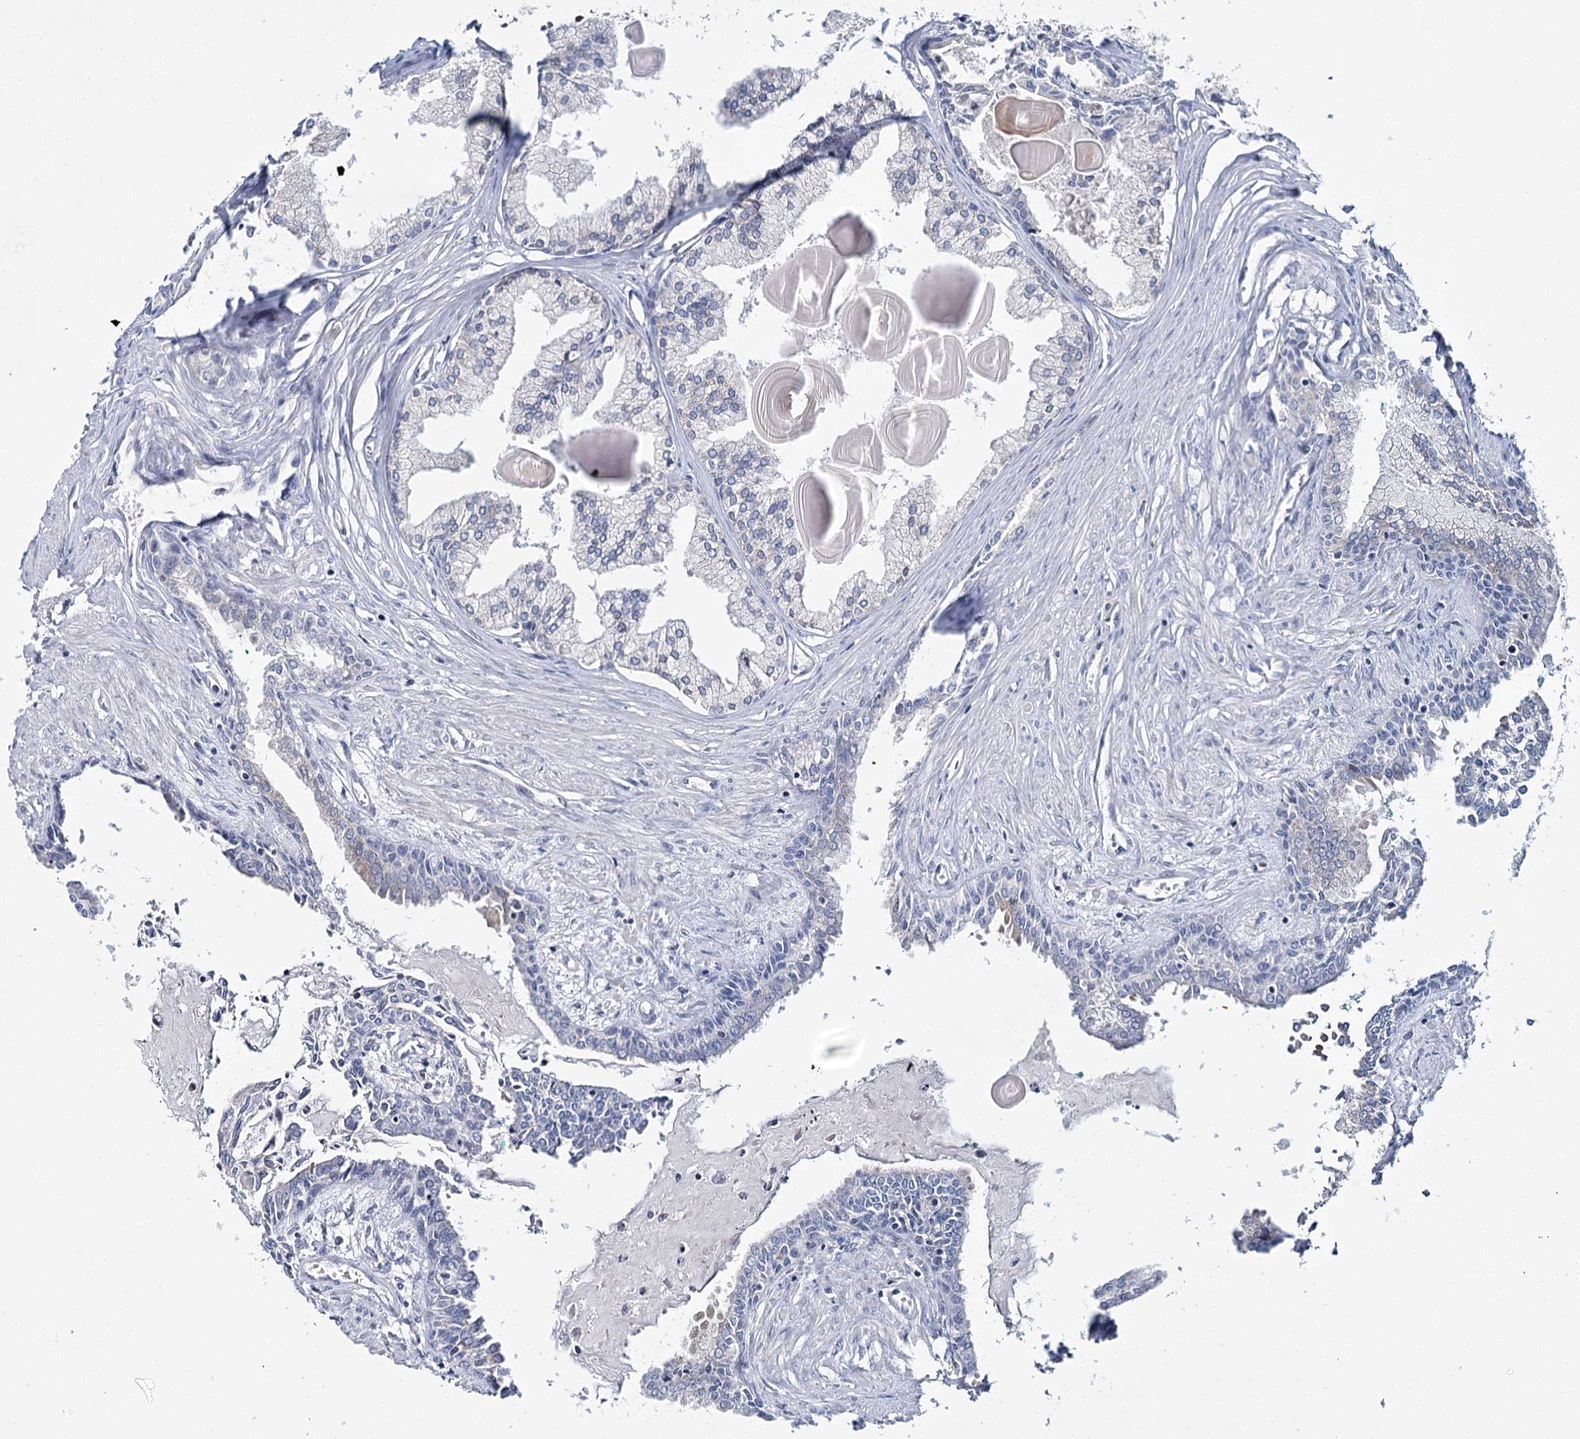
{"staining": {"intensity": "weak", "quantity": "25%-75%", "location": "cytoplasmic/membranous"}, "tissue": "prostate cancer", "cell_type": "Tumor cells", "image_type": "cancer", "snomed": [{"axis": "morphology", "description": "Adenocarcinoma, High grade"}, {"axis": "topography", "description": "Prostate"}], "caption": "Immunohistochemical staining of human prostate high-grade adenocarcinoma shows low levels of weak cytoplasmic/membranous staining in approximately 25%-75% of tumor cells. The protein of interest is stained brown, and the nuclei are stained in blue (DAB IHC with brightfield microscopy, high magnification).", "gene": "CPLANE1", "patient": {"sex": "male", "age": 68}}